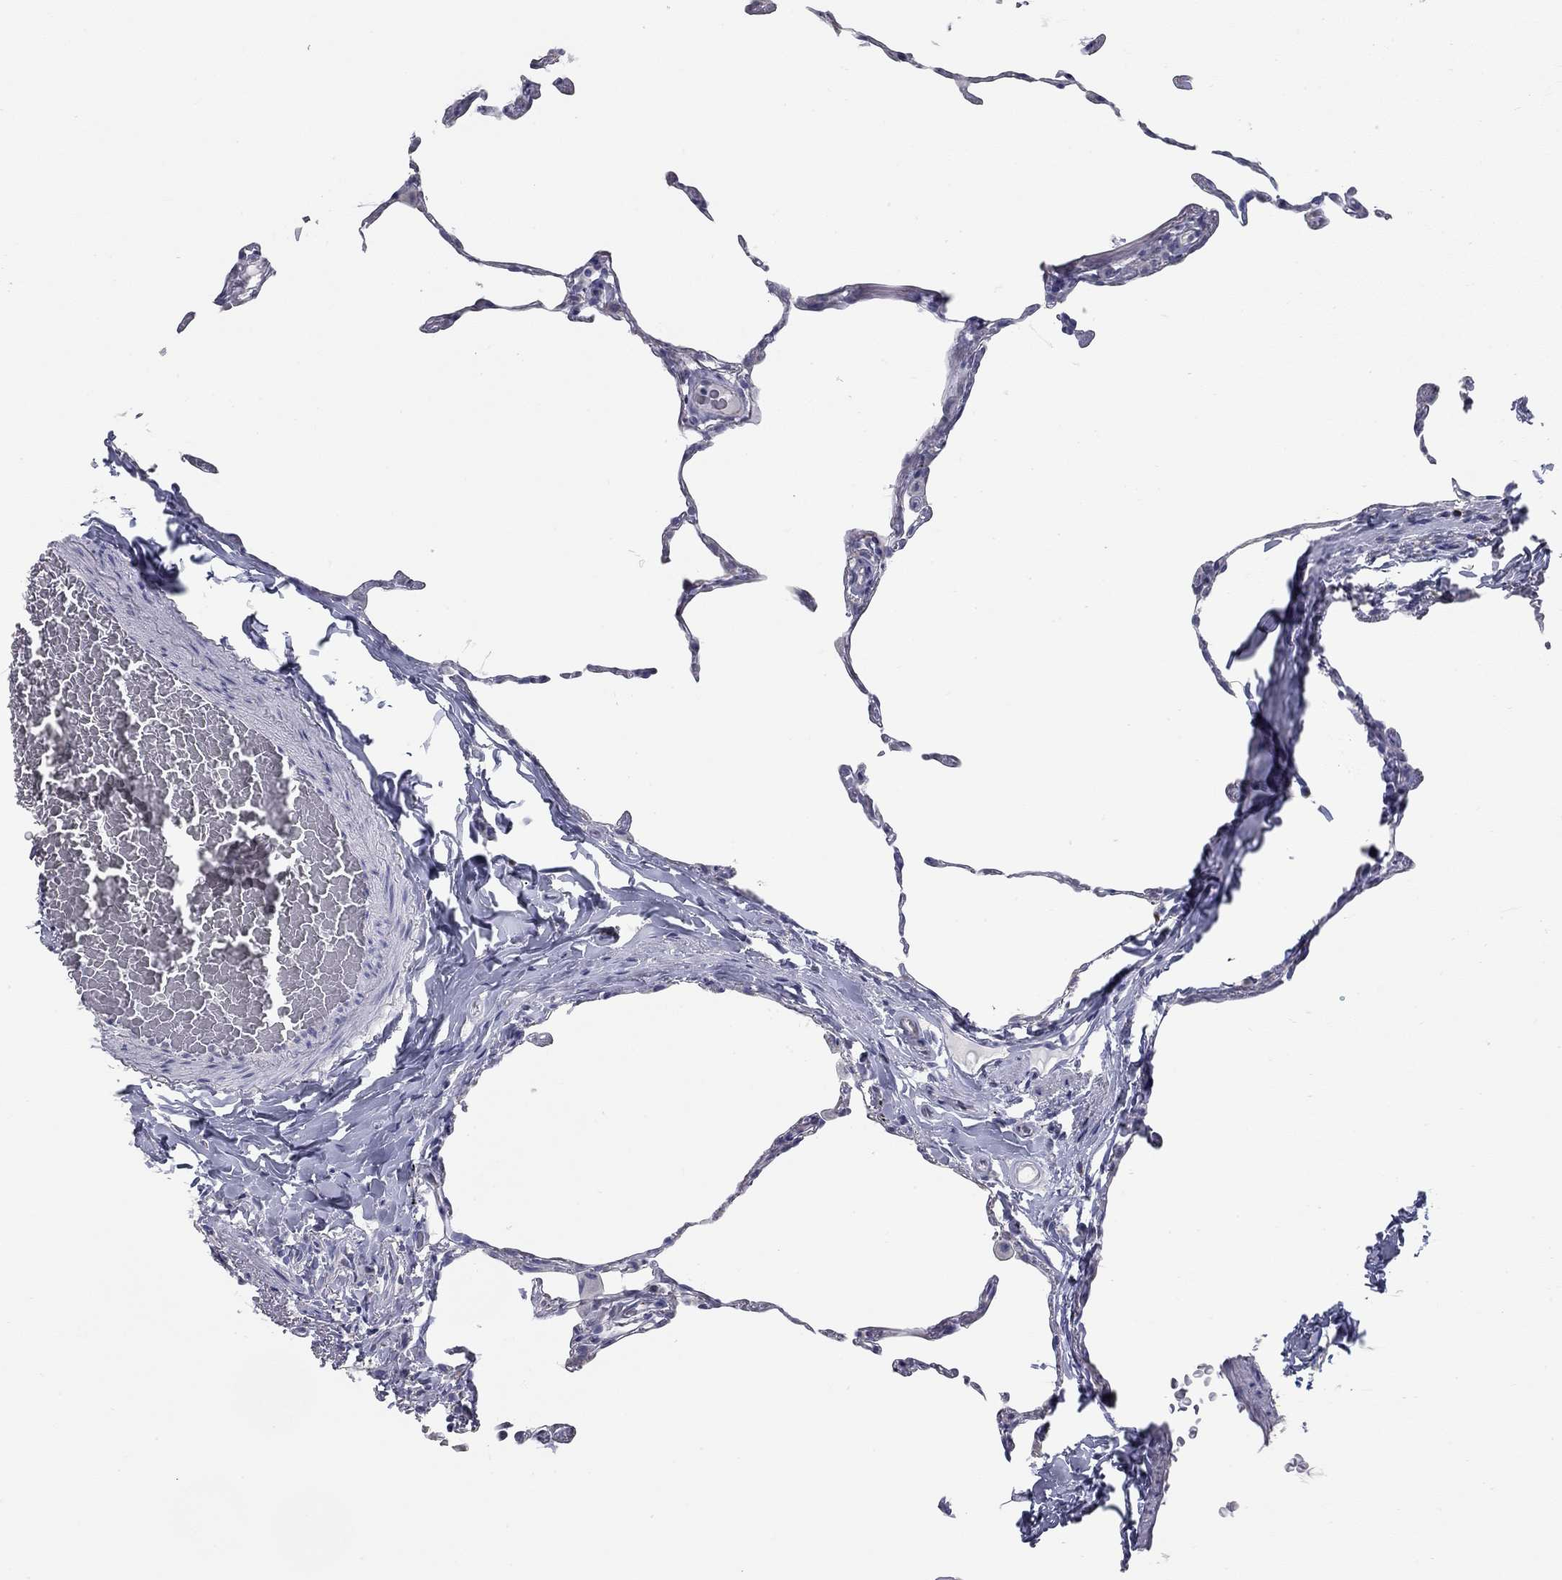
{"staining": {"intensity": "negative", "quantity": "none", "location": "none"}, "tissue": "lung", "cell_type": "Alveolar cells", "image_type": "normal", "snomed": [{"axis": "morphology", "description": "Normal tissue, NOS"}, {"axis": "topography", "description": "Lung"}], "caption": "The micrograph shows no staining of alveolar cells in benign lung.", "gene": "TAC1", "patient": {"sex": "female", "age": 57}}